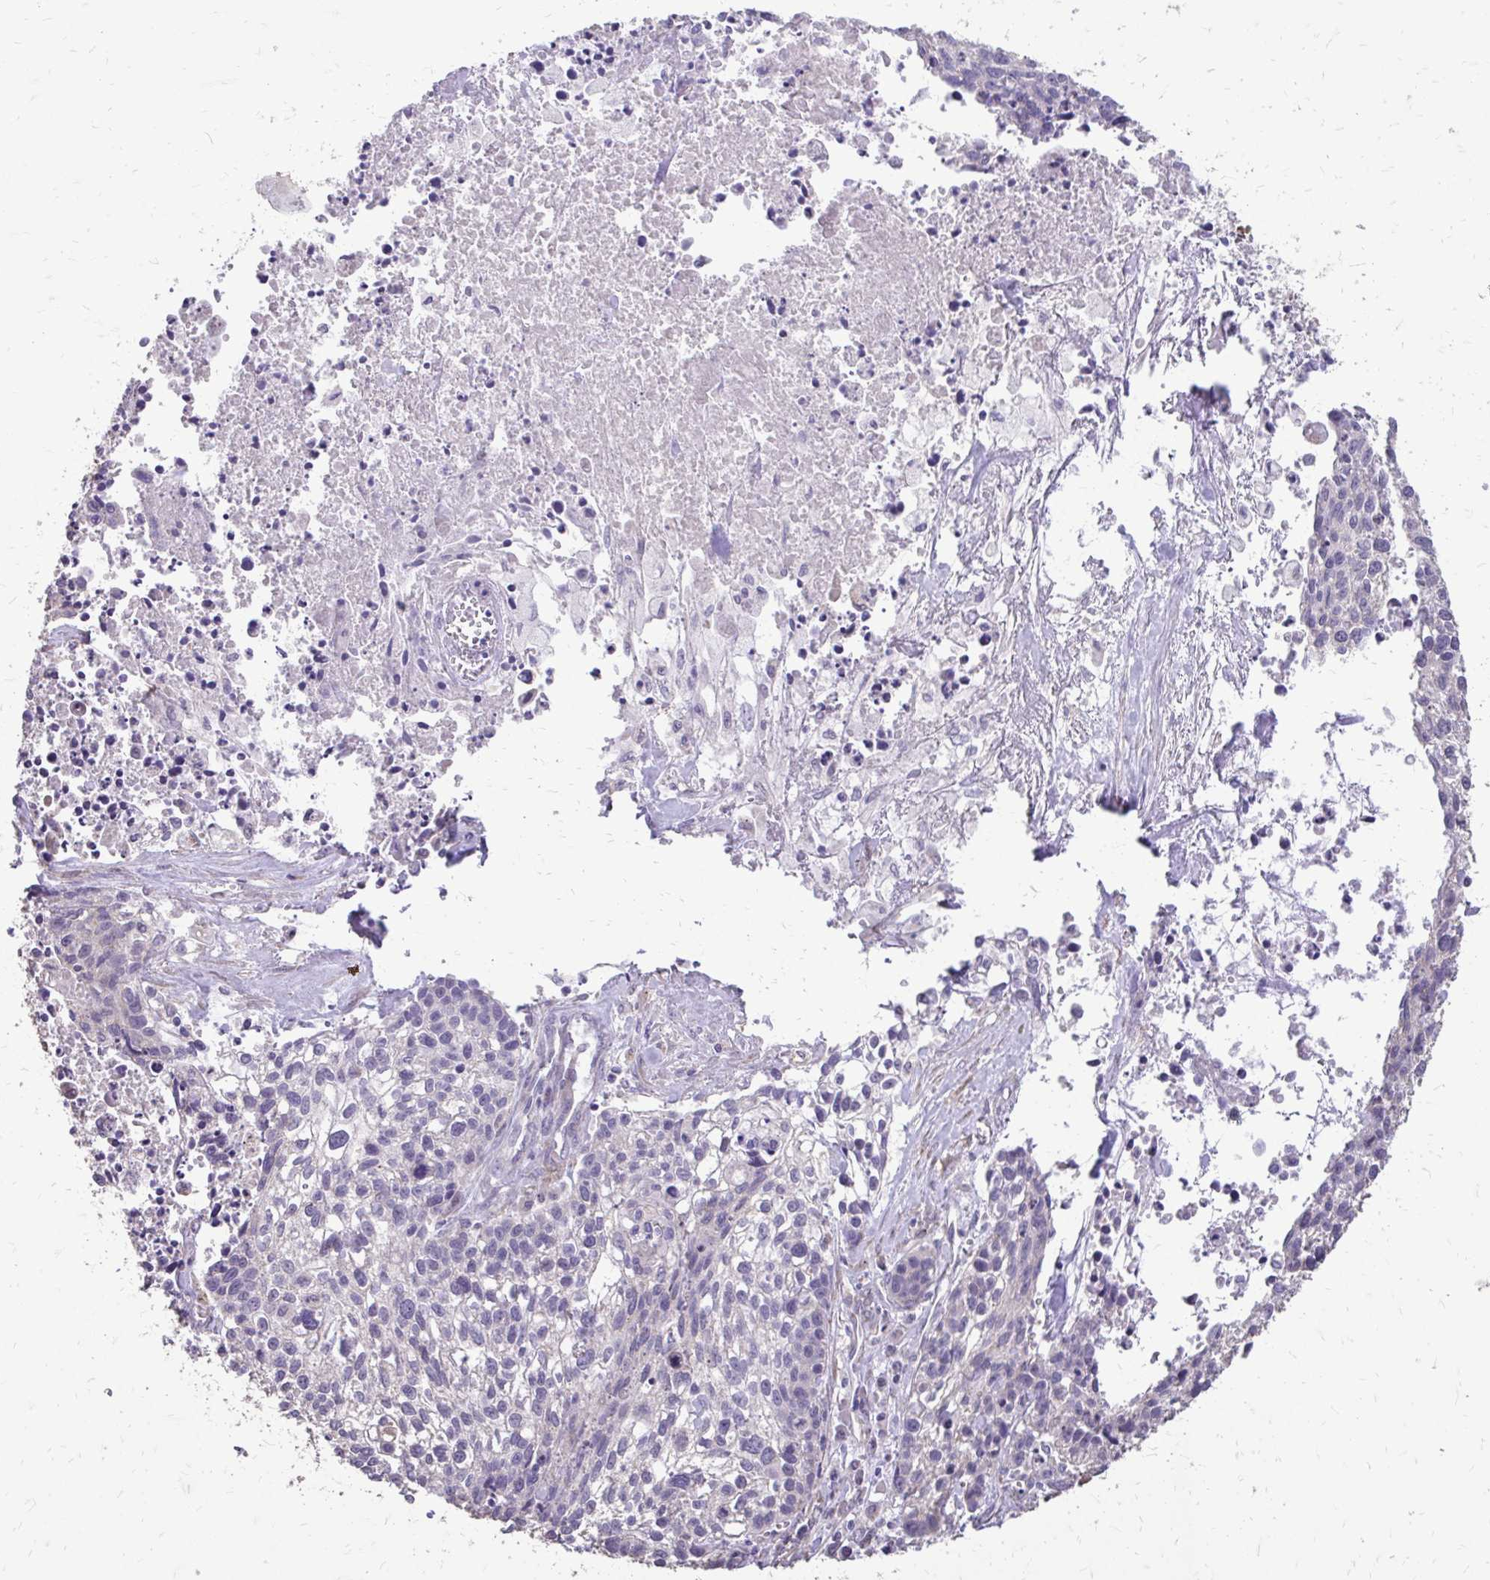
{"staining": {"intensity": "negative", "quantity": "none", "location": "none"}, "tissue": "lung cancer", "cell_type": "Tumor cells", "image_type": "cancer", "snomed": [{"axis": "morphology", "description": "Squamous cell carcinoma, NOS"}, {"axis": "topography", "description": "Lung"}], "caption": "Human lung squamous cell carcinoma stained for a protein using immunohistochemistry (IHC) shows no staining in tumor cells.", "gene": "MYORG", "patient": {"sex": "male", "age": 74}}